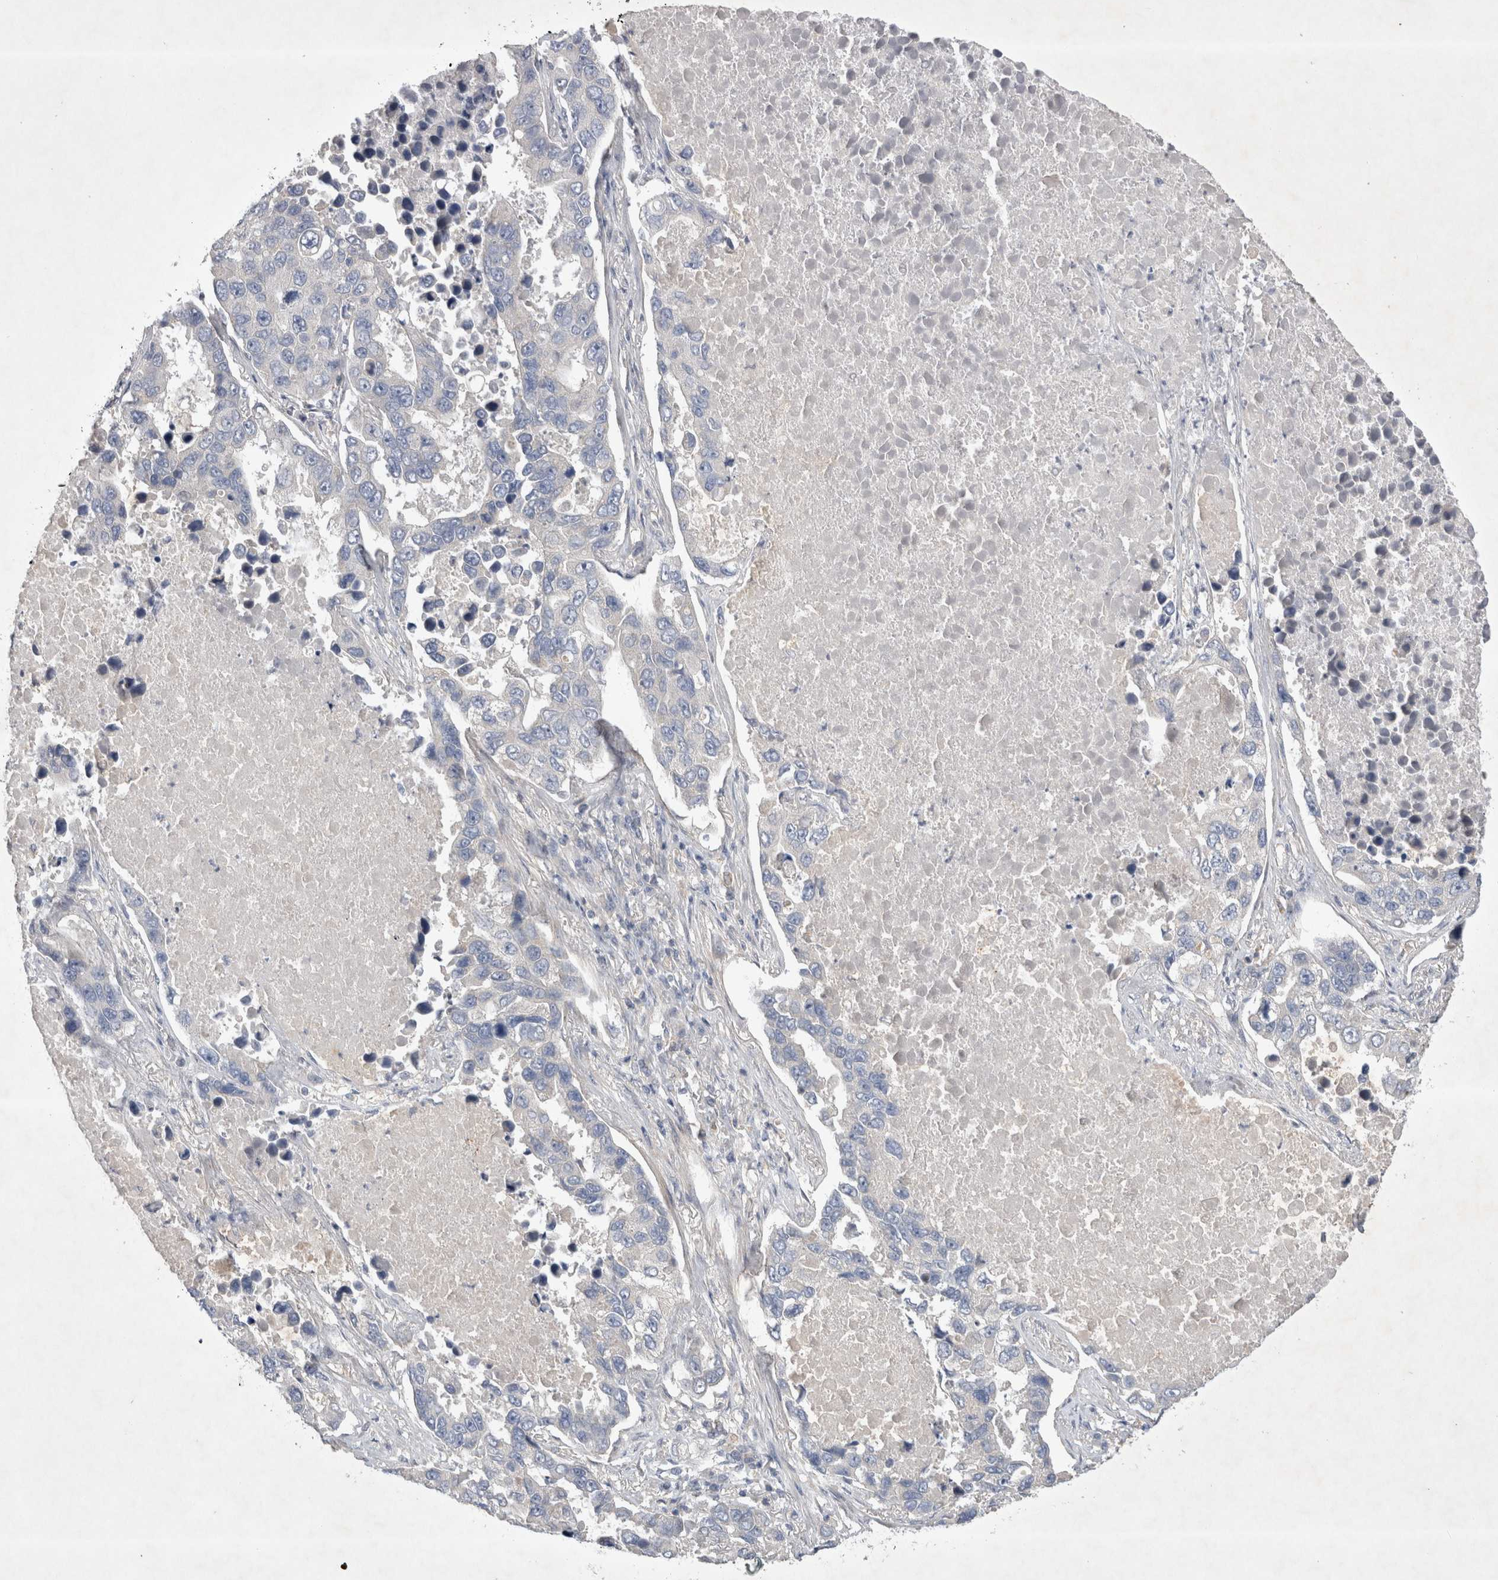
{"staining": {"intensity": "negative", "quantity": "none", "location": "none"}, "tissue": "lung cancer", "cell_type": "Tumor cells", "image_type": "cancer", "snomed": [{"axis": "morphology", "description": "Adenocarcinoma, NOS"}, {"axis": "topography", "description": "Lung"}], "caption": "High magnification brightfield microscopy of lung cancer stained with DAB (3,3'-diaminobenzidine) (brown) and counterstained with hematoxylin (blue): tumor cells show no significant staining.", "gene": "SRD5A3", "patient": {"sex": "male", "age": 64}}